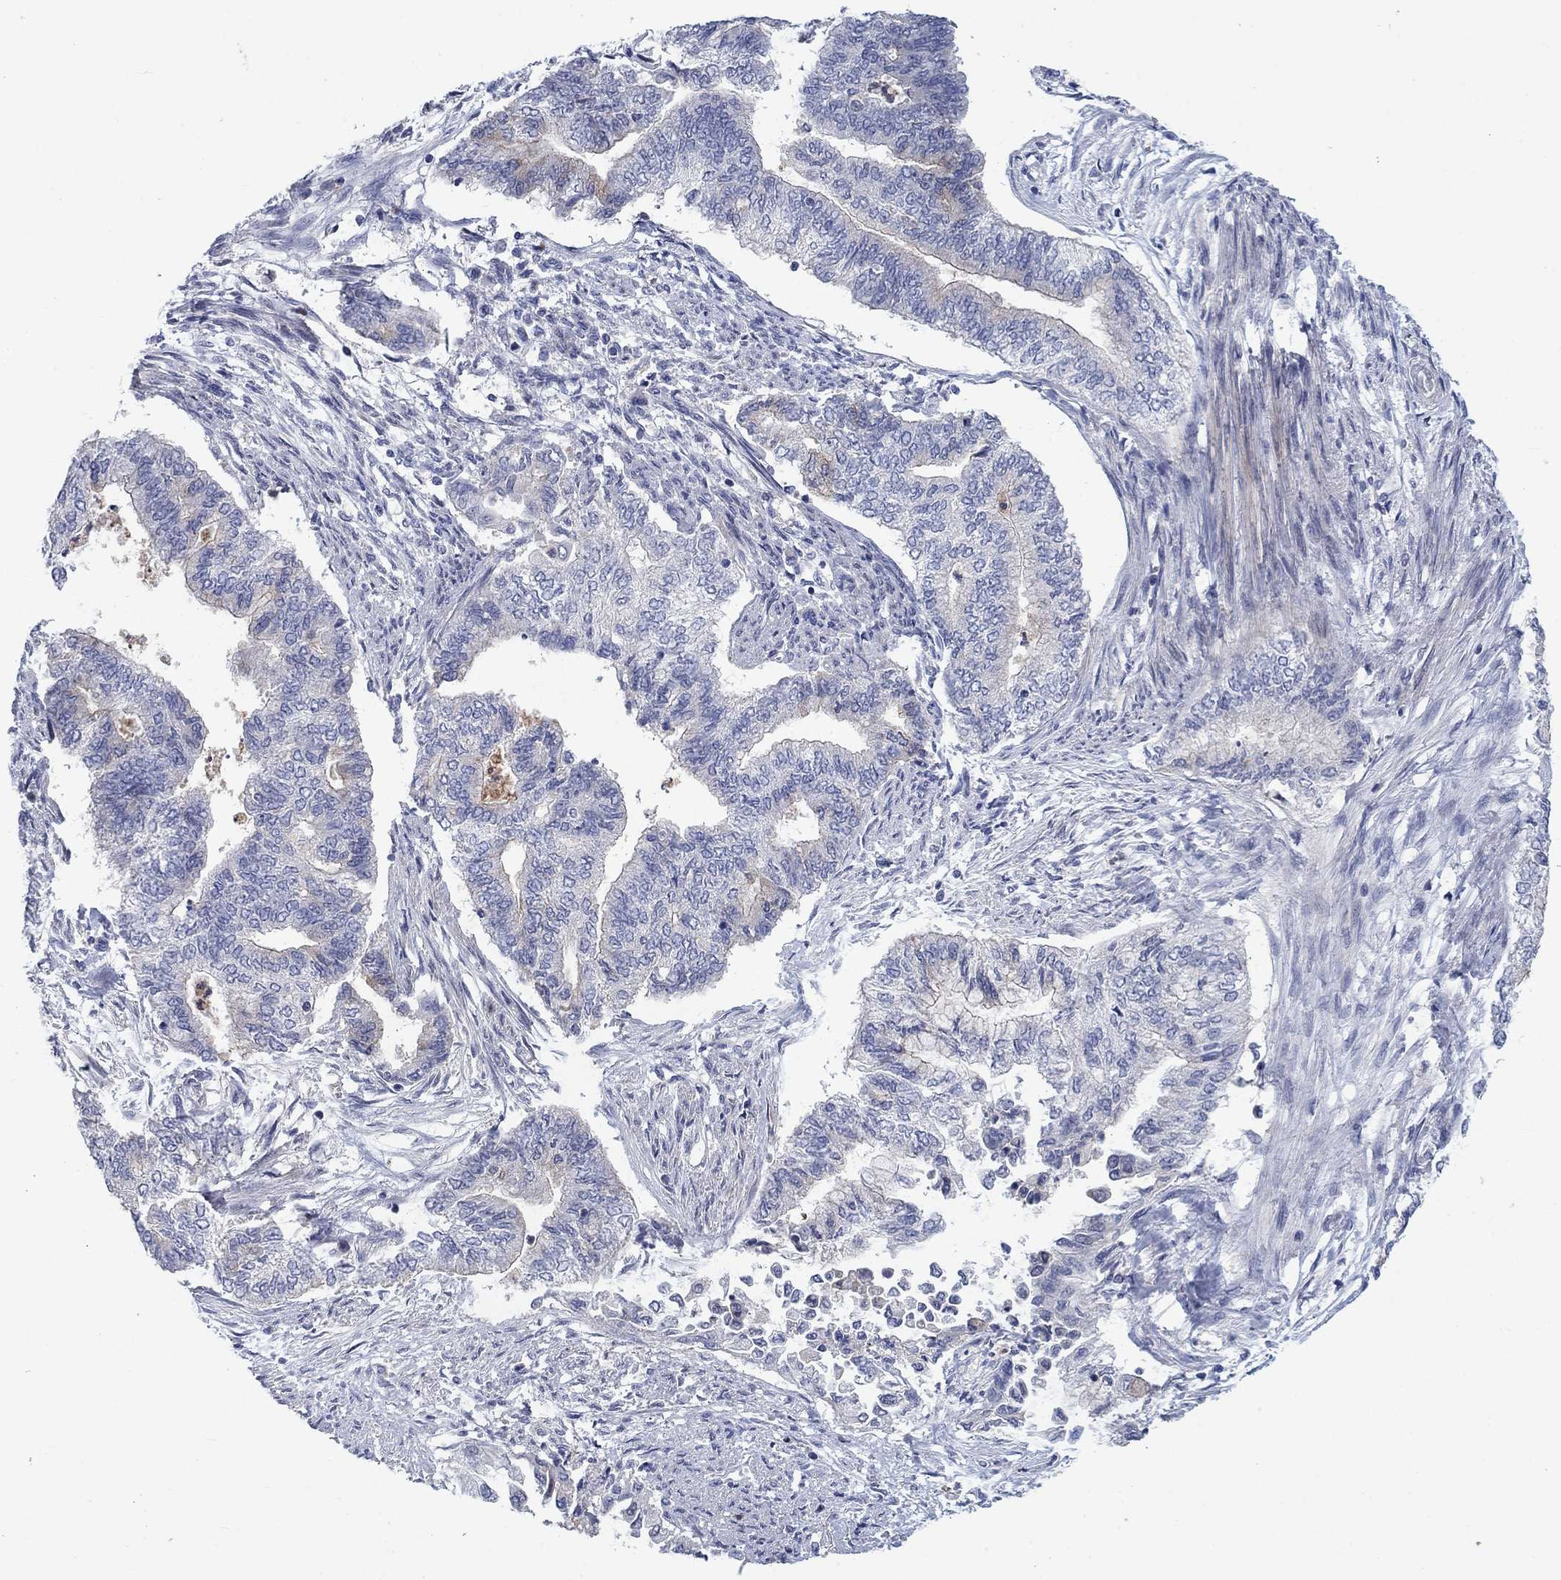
{"staining": {"intensity": "weak", "quantity": "<25%", "location": "cytoplasmic/membranous"}, "tissue": "endometrial cancer", "cell_type": "Tumor cells", "image_type": "cancer", "snomed": [{"axis": "morphology", "description": "Adenocarcinoma, NOS"}, {"axis": "topography", "description": "Endometrium"}], "caption": "Tumor cells are negative for protein expression in human adenocarcinoma (endometrial).", "gene": "KIF15", "patient": {"sex": "female", "age": 65}}